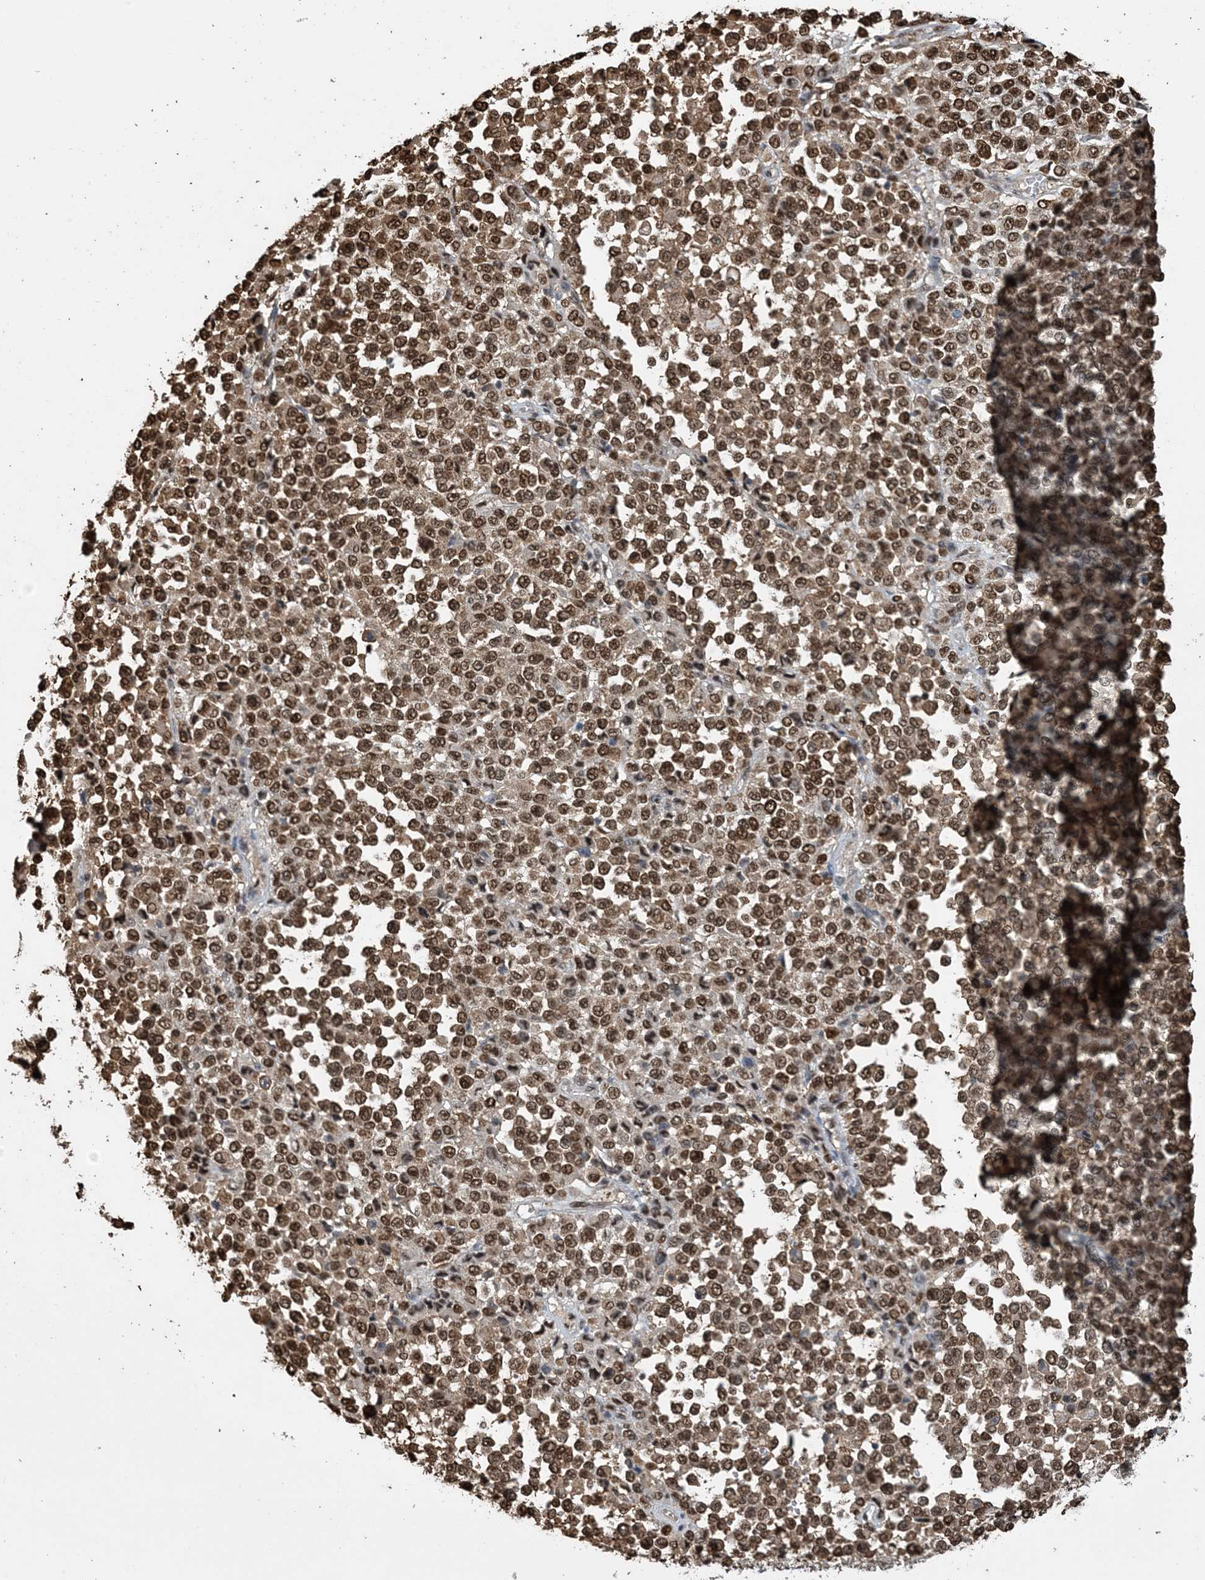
{"staining": {"intensity": "moderate", "quantity": ">75%", "location": "cytoplasmic/membranous,nuclear"}, "tissue": "melanoma", "cell_type": "Tumor cells", "image_type": "cancer", "snomed": [{"axis": "morphology", "description": "Malignant melanoma, Metastatic site"}, {"axis": "topography", "description": "Pancreas"}], "caption": "Human malignant melanoma (metastatic site) stained with a brown dye reveals moderate cytoplasmic/membranous and nuclear positive positivity in about >75% of tumor cells.", "gene": "HSPA1A", "patient": {"sex": "female", "age": 30}}